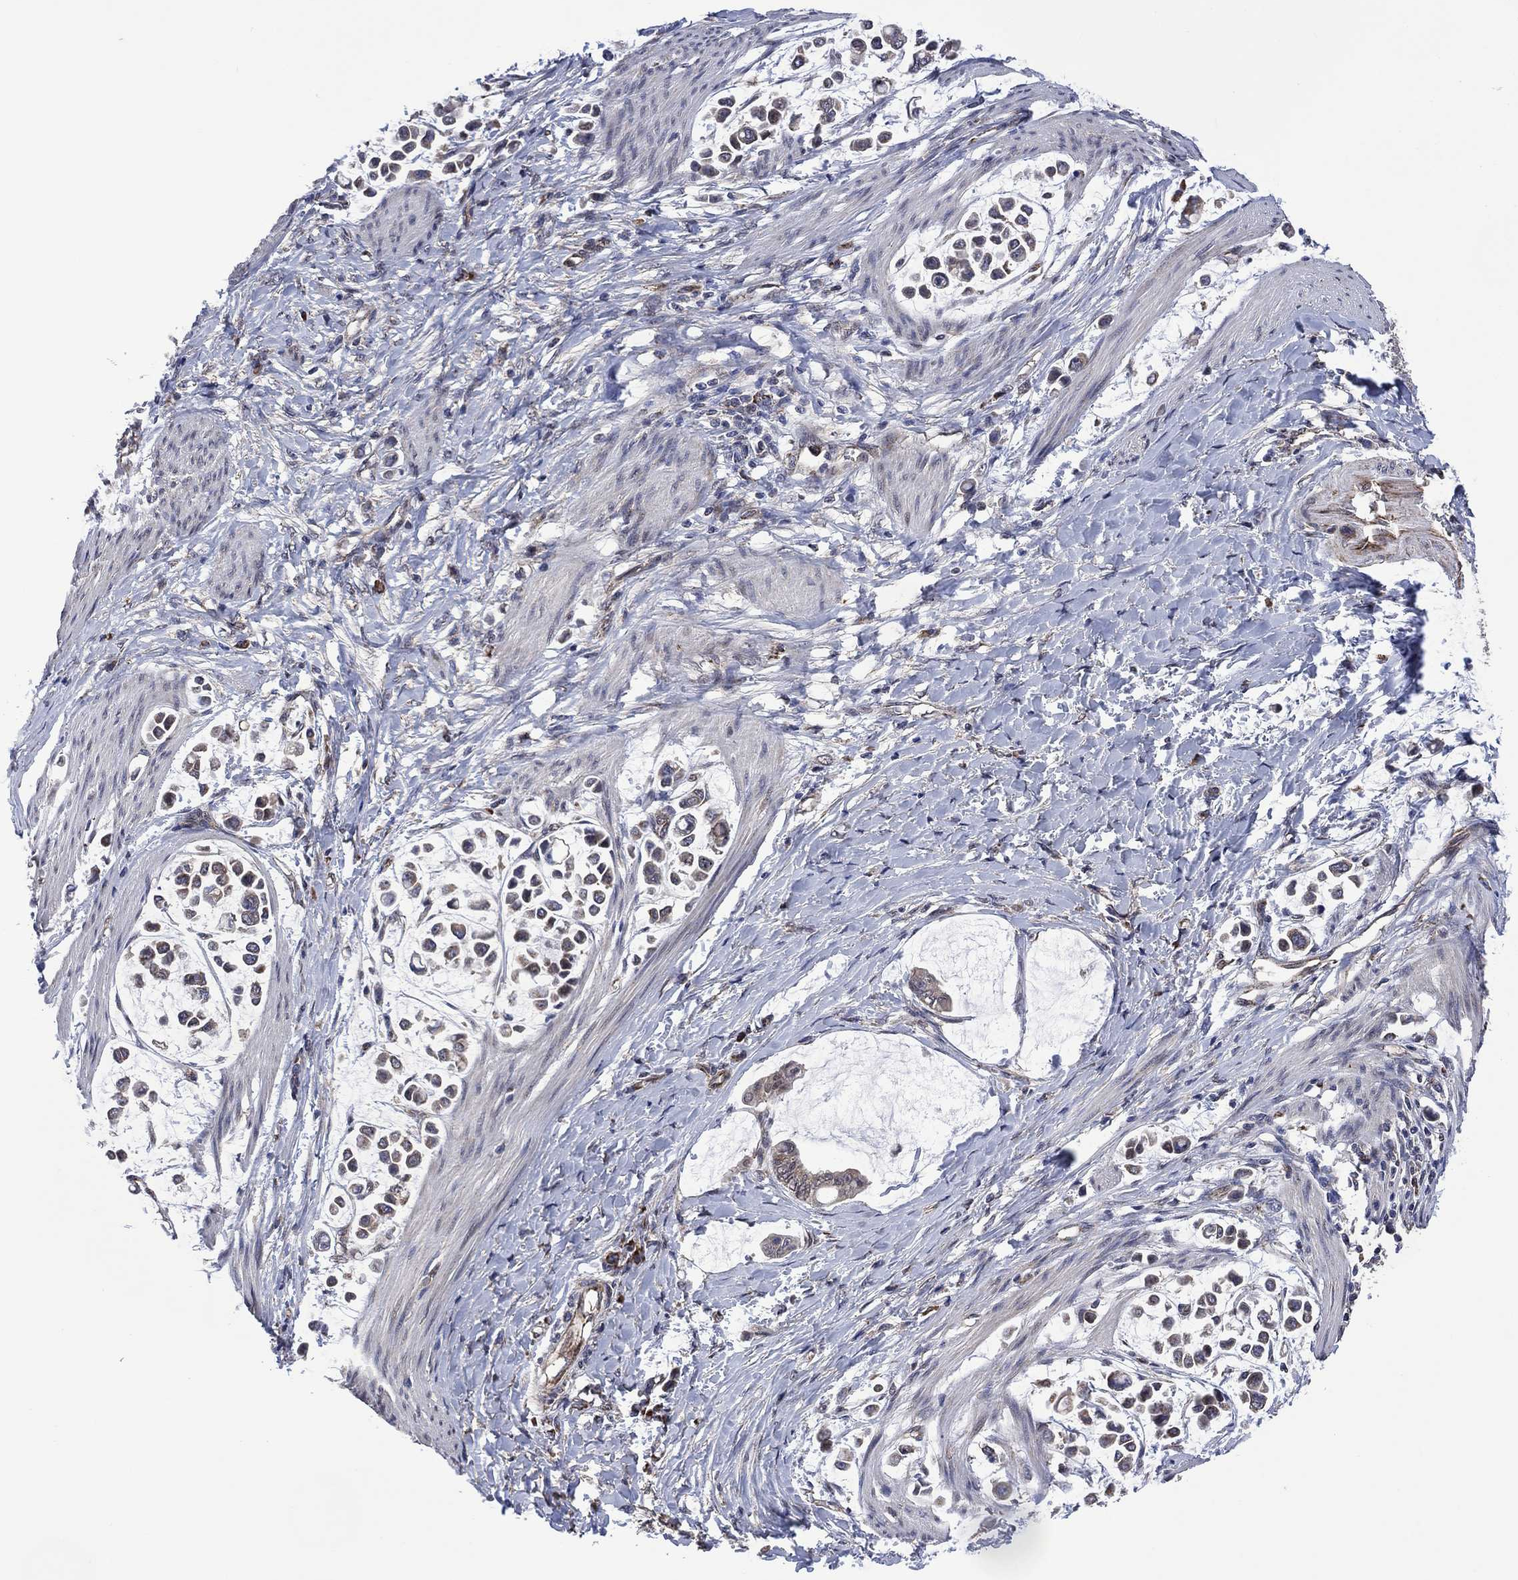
{"staining": {"intensity": "weak", "quantity": "25%-75%", "location": "cytoplasmic/membranous"}, "tissue": "stomach cancer", "cell_type": "Tumor cells", "image_type": "cancer", "snomed": [{"axis": "morphology", "description": "Adenocarcinoma, NOS"}, {"axis": "topography", "description": "Stomach"}], "caption": "Immunohistochemistry (IHC) staining of adenocarcinoma (stomach), which demonstrates low levels of weak cytoplasmic/membranous expression in about 25%-75% of tumor cells indicating weak cytoplasmic/membranous protein positivity. The staining was performed using DAB (3,3'-diaminobenzidine) (brown) for protein detection and nuclei were counterstained in hematoxylin (blue).", "gene": "HTD2", "patient": {"sex": "male", "age": 82}}